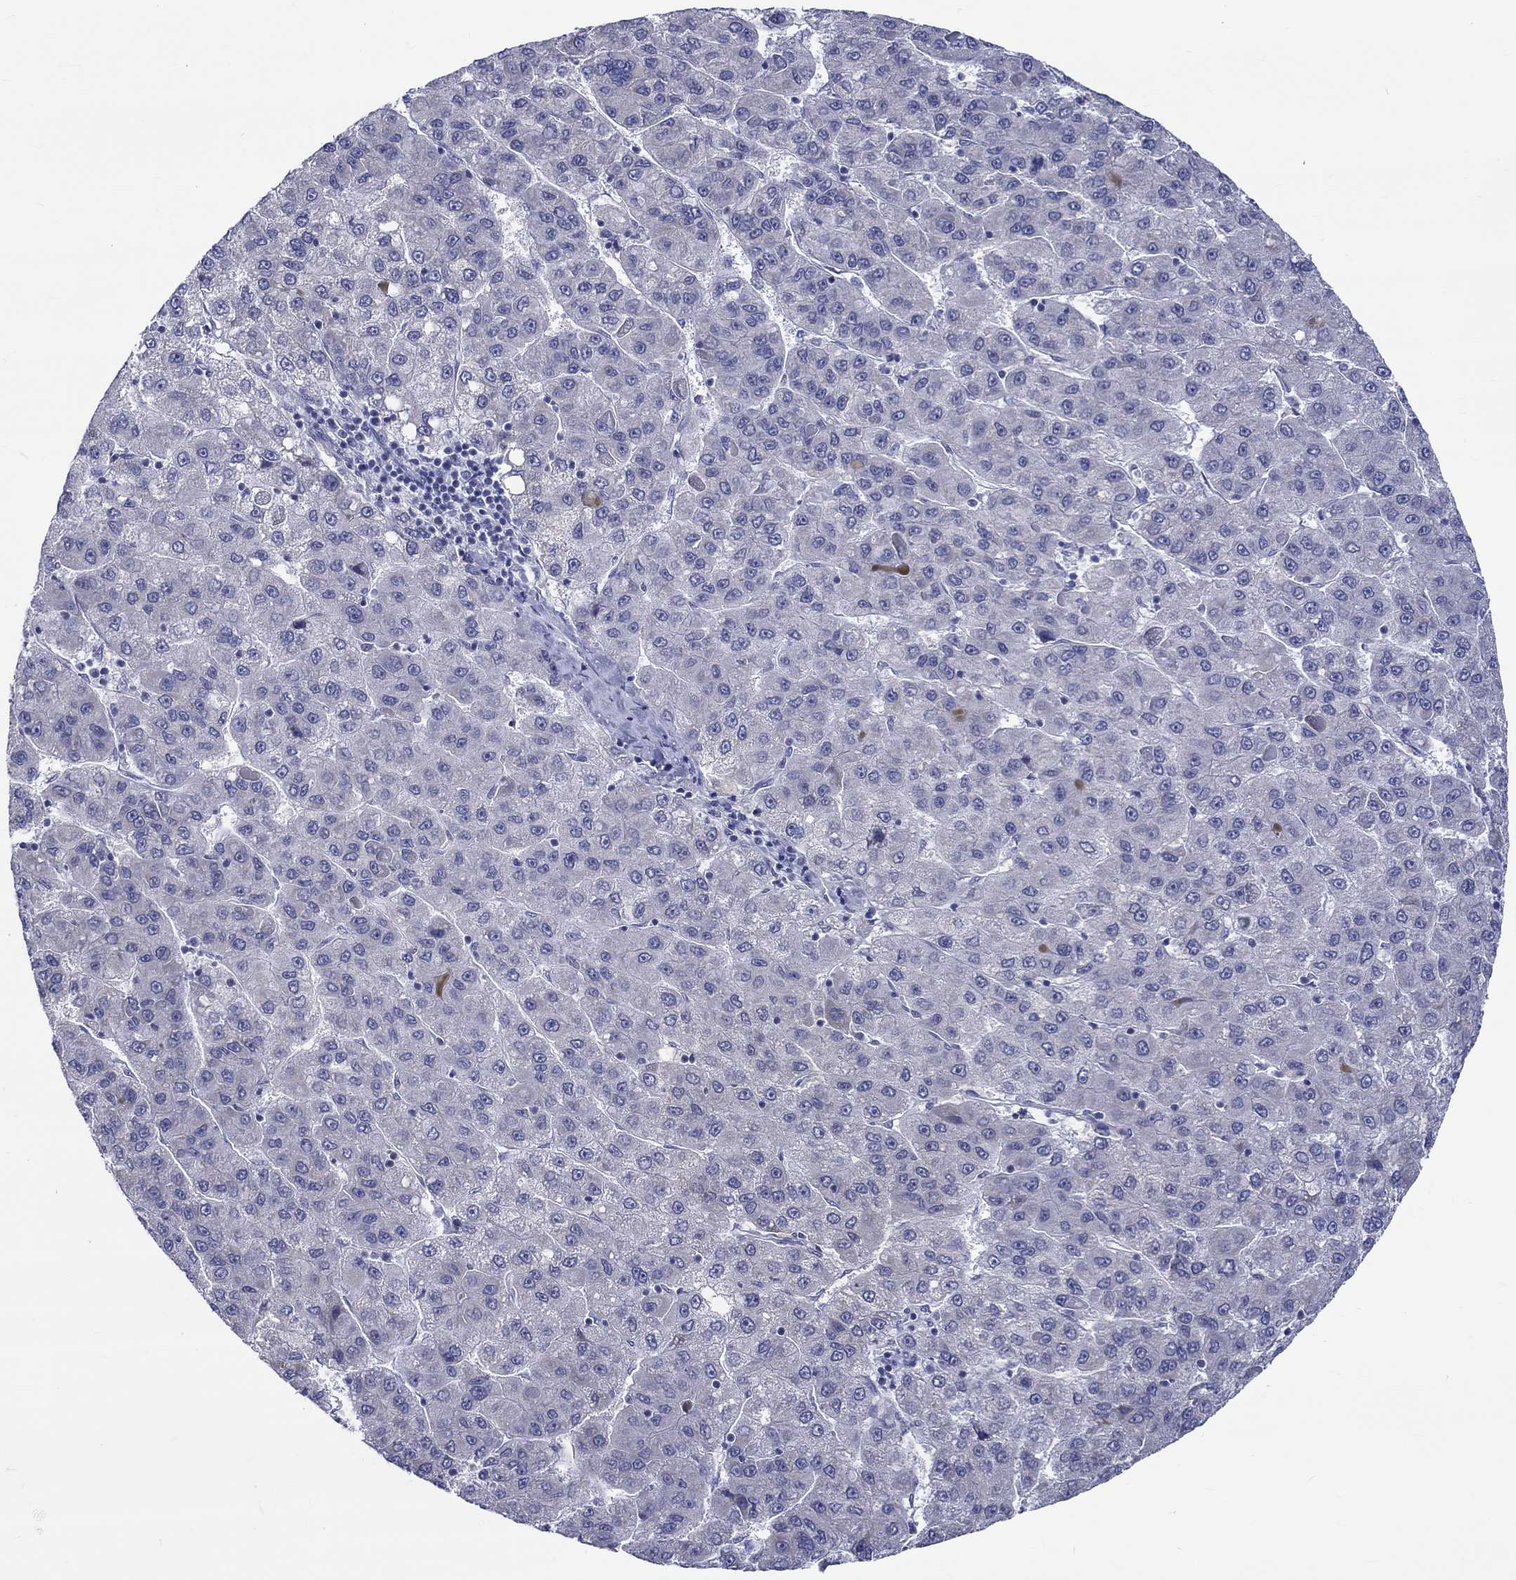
{"staining": {"intensity": "negative", "quantity": "none", "location": "none"}, "tissue": "liver cancer", "cell_type": "Tumor cells", "image_type": "cancer", "snomed": [{"axis": "morphology", "description": "Carcinoma, Hepatocellular, NOS"}, {"axis": "topography", "description": "Liver"}], "caption": "High magnification brightfield microscopy of liver hepatocellular carcinoma stained with DAB (3,3'-diaminobenzidine) (brown) and counterstained with hematoxylin (blue): tumor cells show no significant positivity. Nuclei are stained in blue.", "gene": "ST6GALNAC1", "patient": {"sex": "female", "age": 82}}